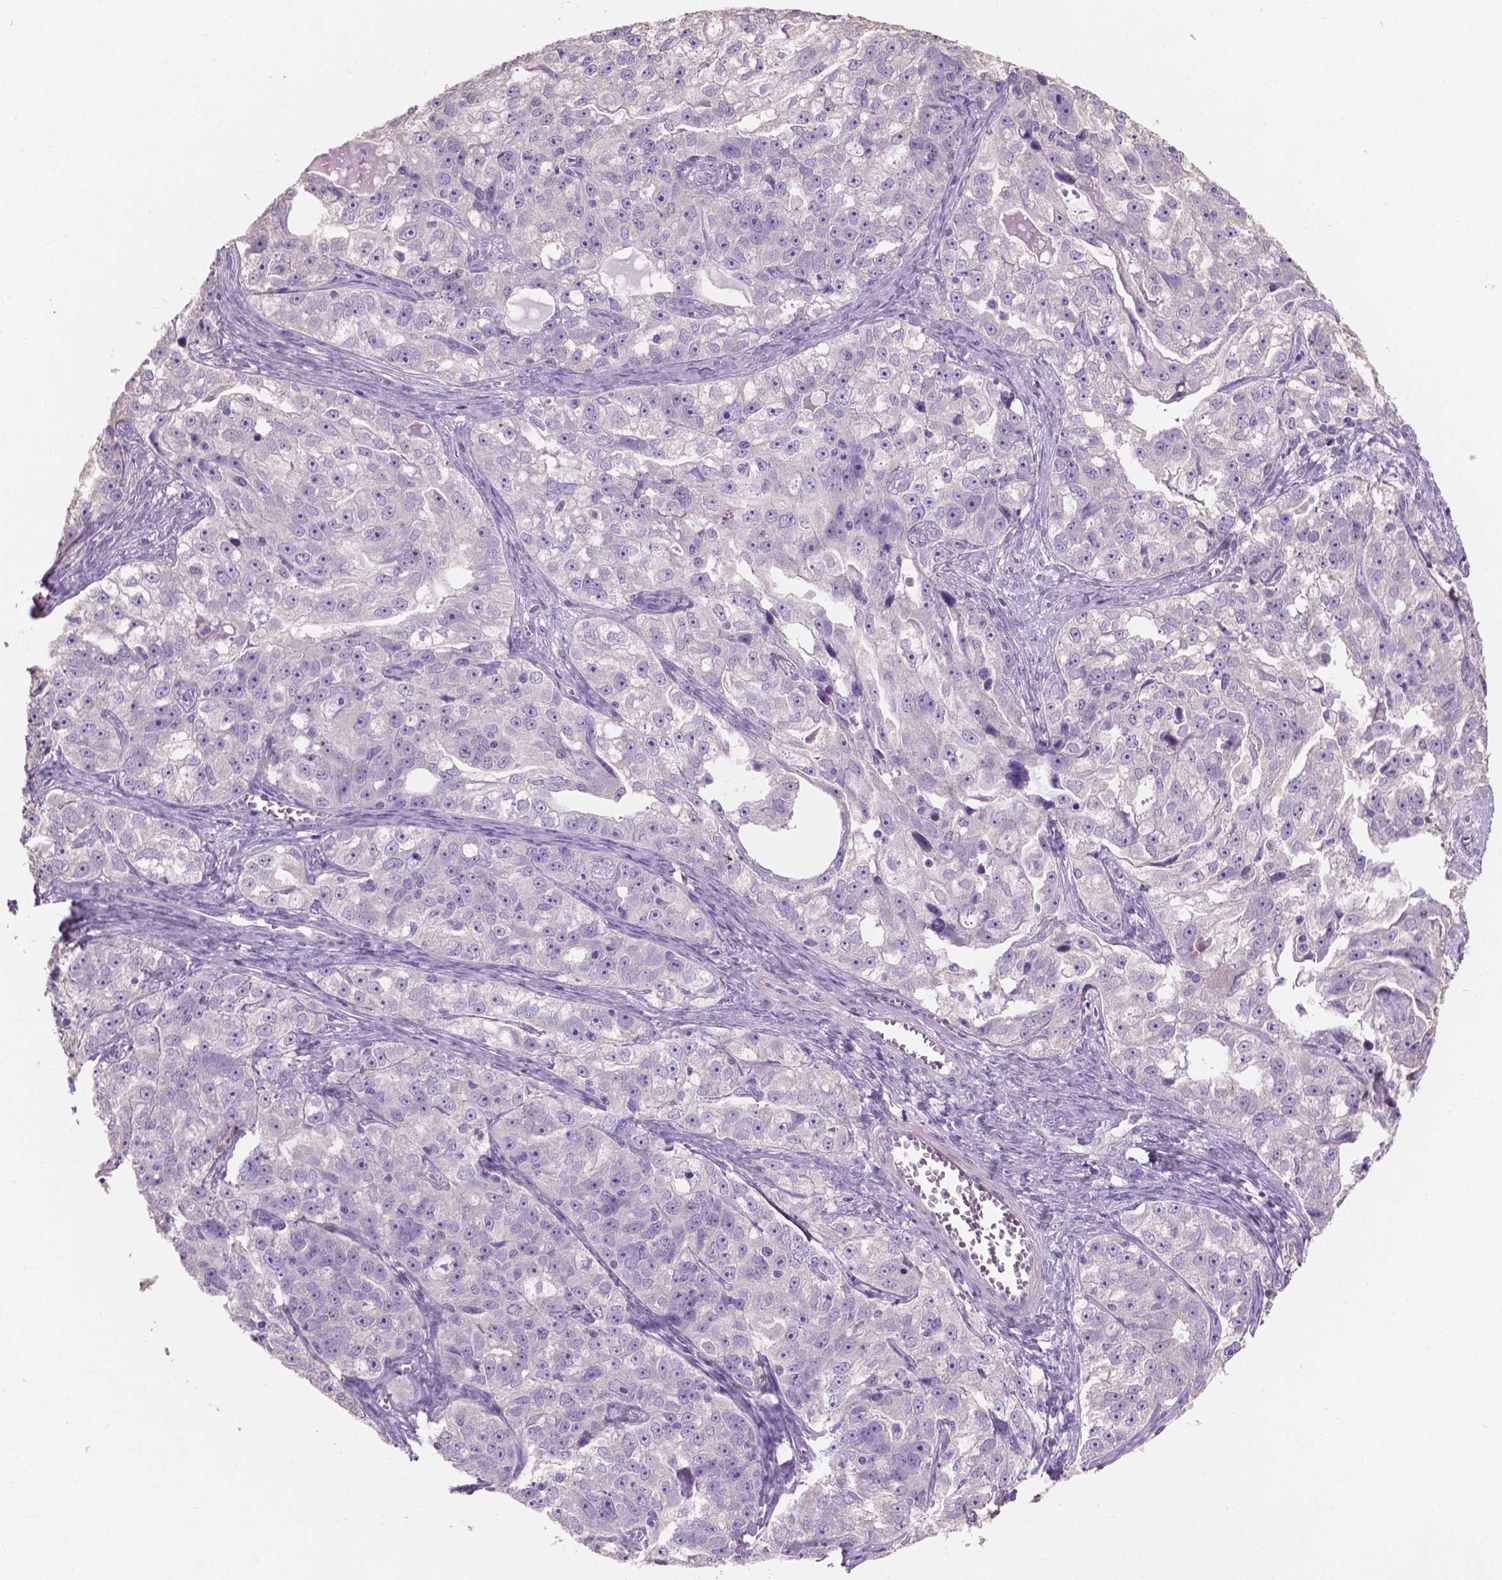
{"staining": {"intensity": "negative", "quantity": "none", "location": "none"}, "tissue": "ovarian cancer", "cell_type": "Tumor cells", "image_type": "cancer", "snomed": [{"axis": "morphology", "description": "Cystadenocarcinoma, serous, NOS"}, {"axis": "topography", "description": "Ovary"}], "caption": "Ovarian cancer (serous cystadenocarcinoma) was stained to show a protein in brown. There is no significant positivity in tumor cells. (IHC, brightfield microscopy, high magnification).", "gene": "SBSN", "patient": {"sex": "female", "age": 51}}